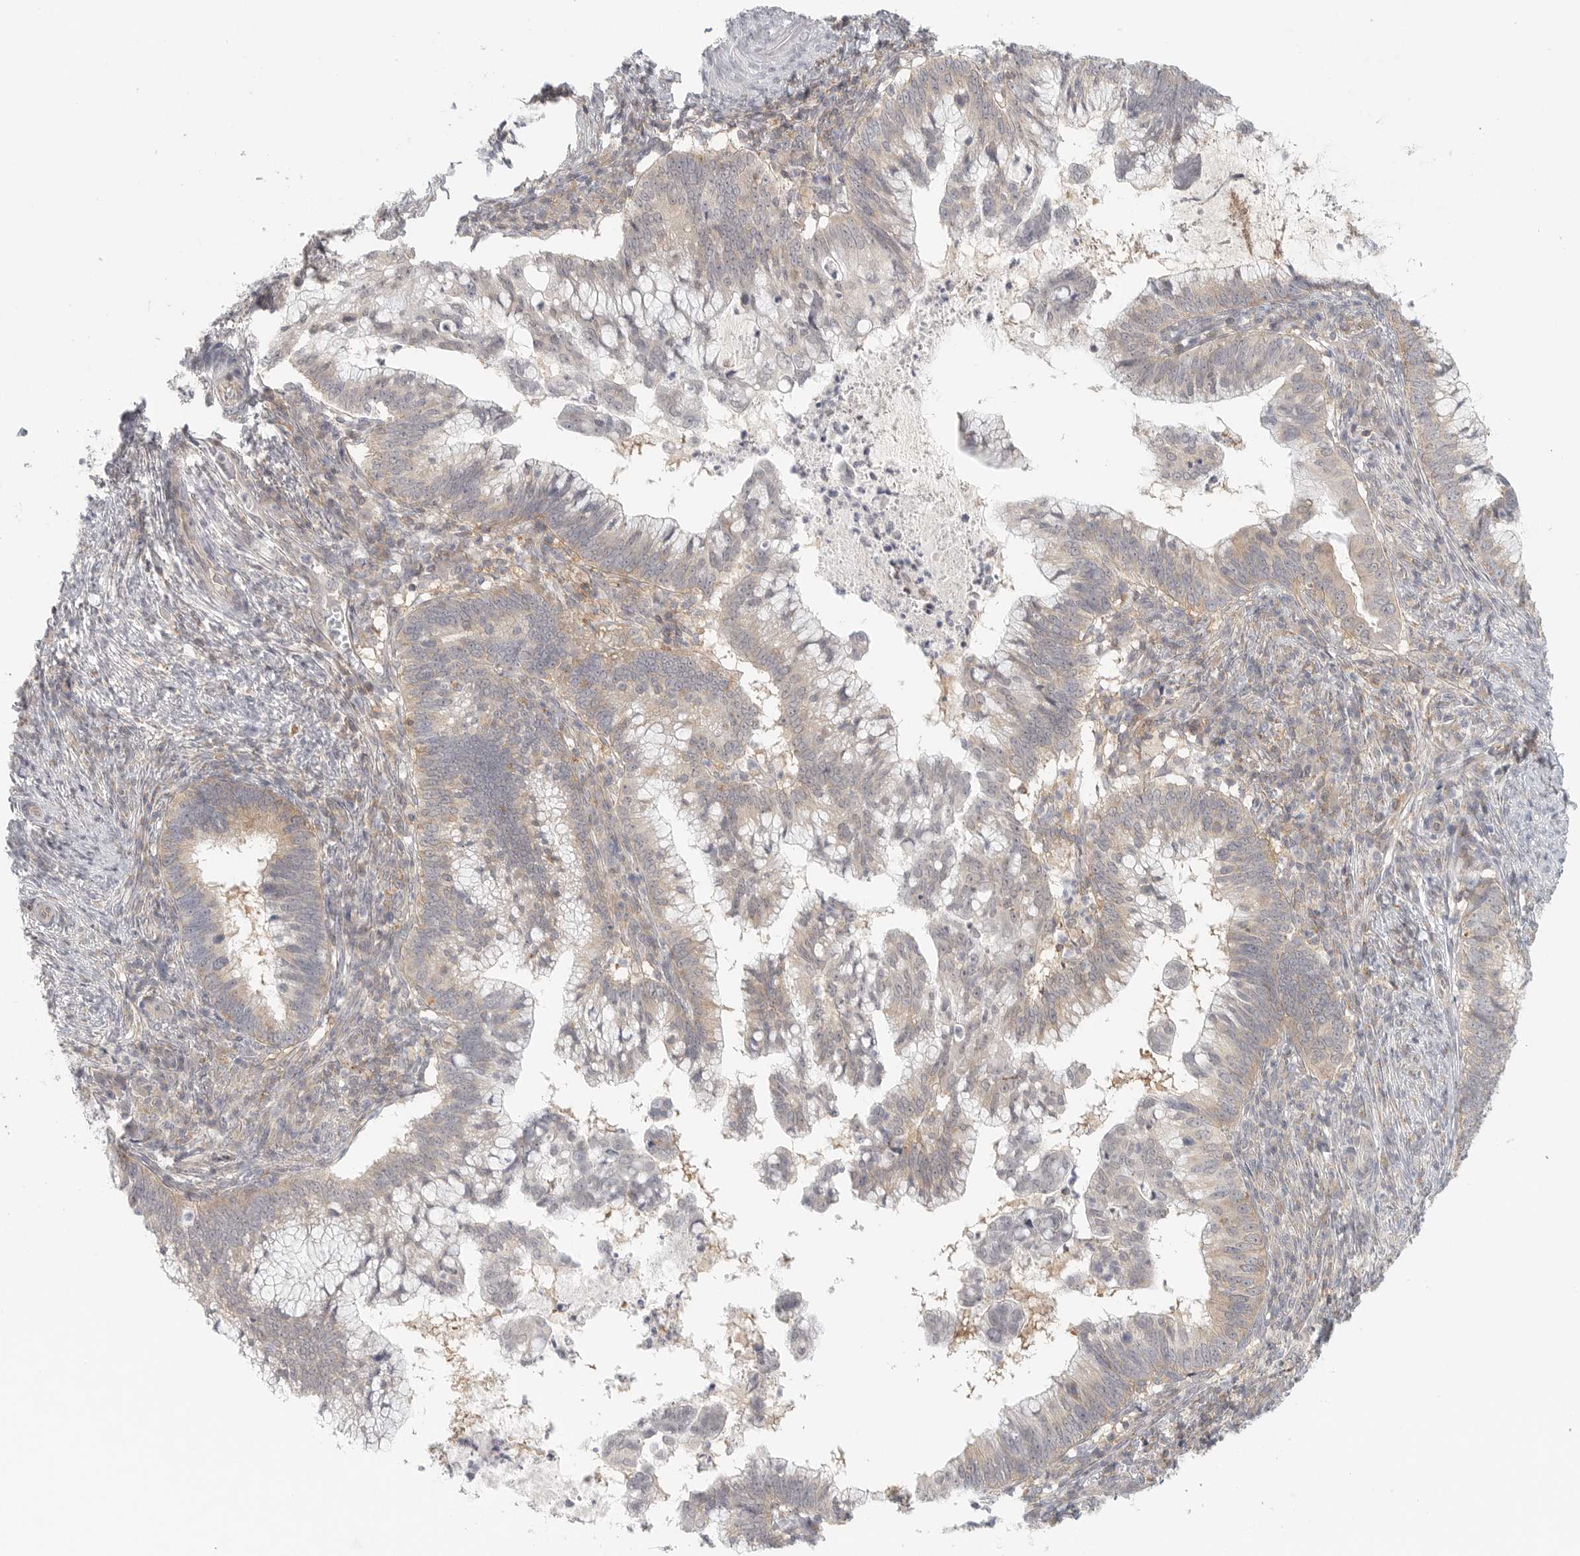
{"staining": {"intensity": "negative", "quantity": "none", "location": "none"}, "tissue": "cervical cancer", "cell_type": "Tumor cells", "image_type": "cancer", "snomed": [{"axis": "morphology", "description": "Adenocarcinoma, NOS"}, {"axis": "topography", "description": "Cervix"}], "caption": "This micrograph is of cervical cancer stained with immunohistochemistry to label a protein in brown with the nuclei are counter-stained blue. There is no staining in tumor cells. Brightfield microscopy of immunohistochemistry (IHC) stained with DAB (brown) and hematoxylin (blue), captured at high magnification.", "gene": "HDAC6", "patient": {"sex": "female", "age": 36}}